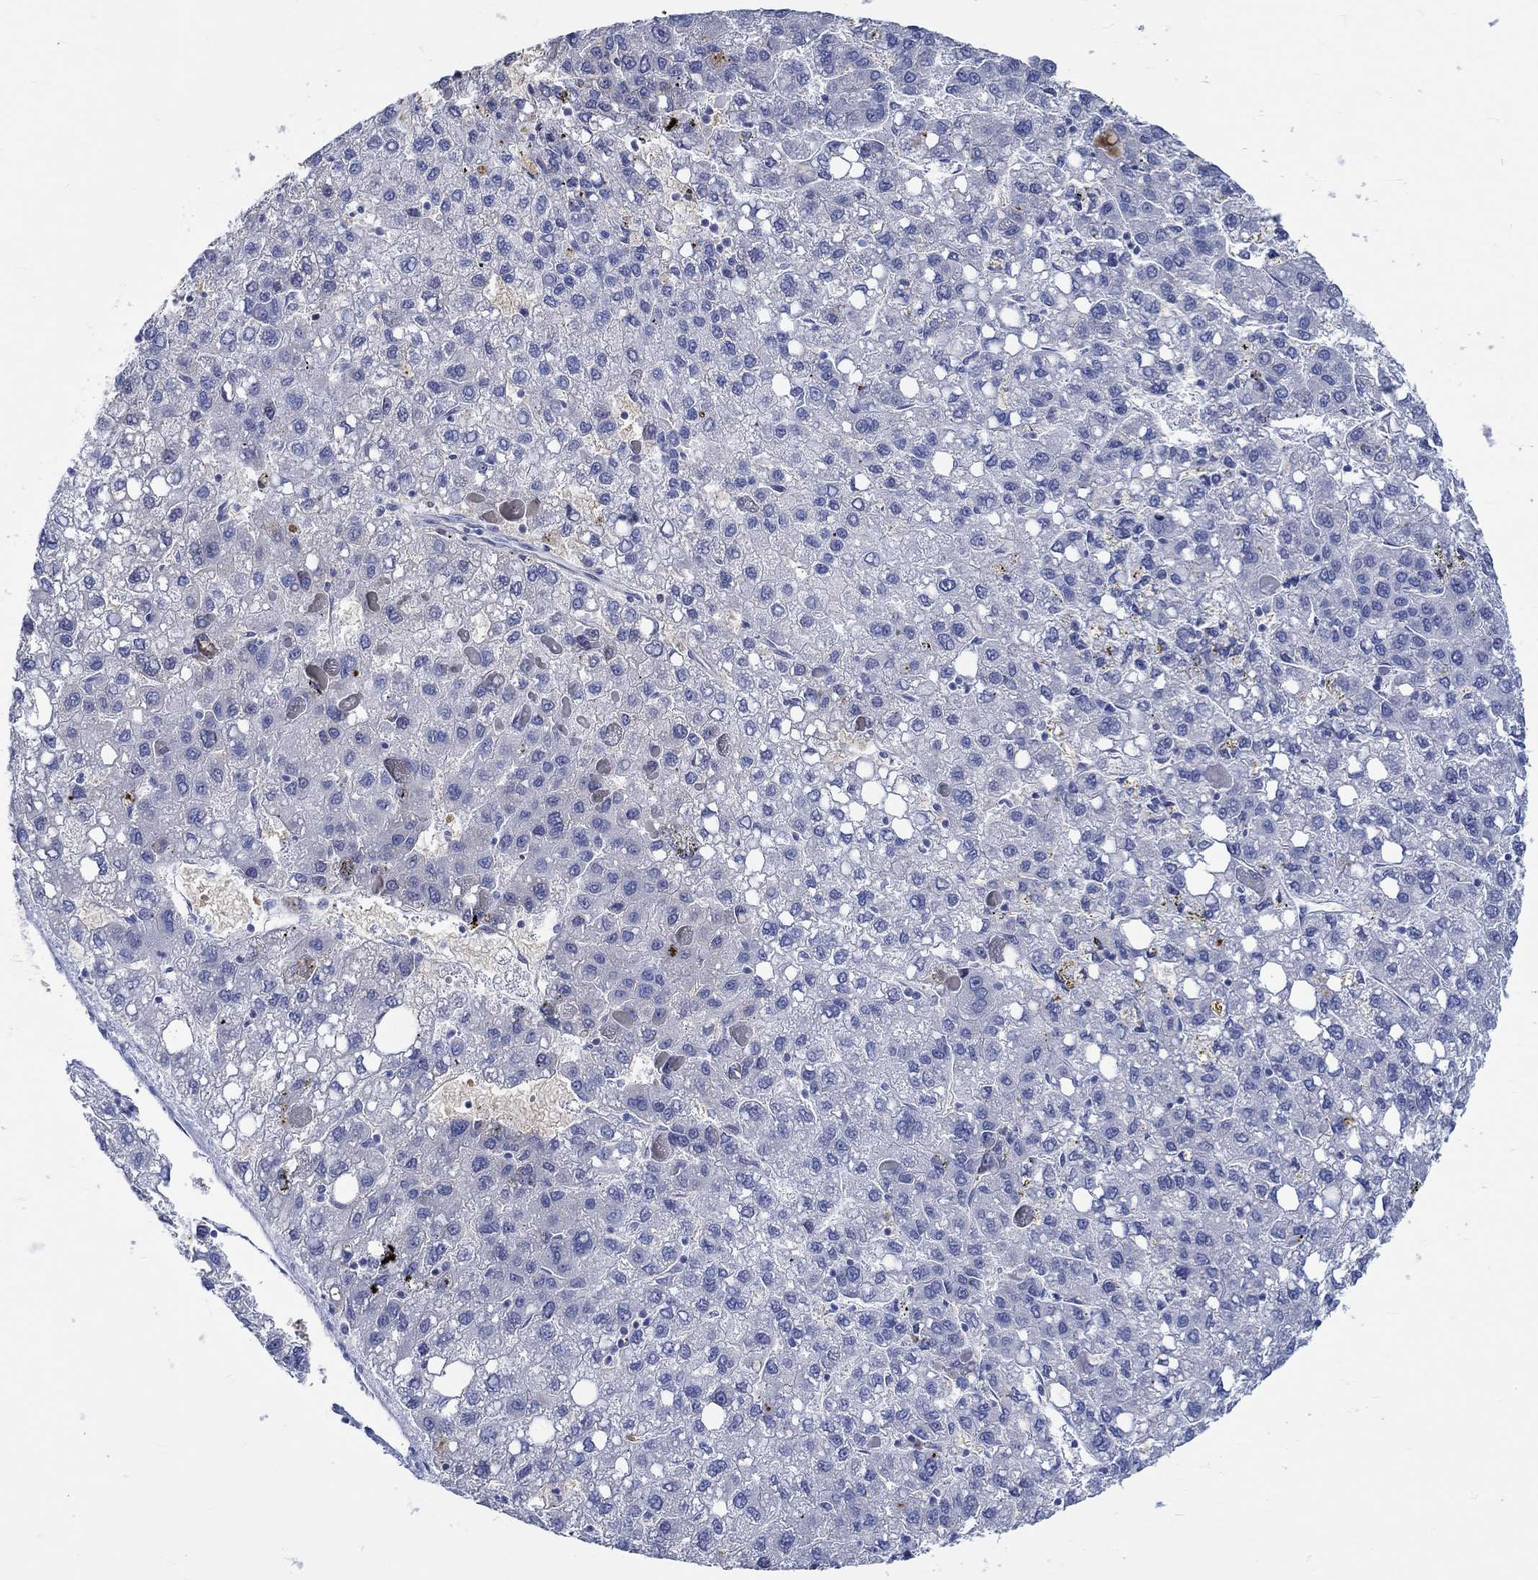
{"staining": {"intensity": "negative", "quantity": "none", "location": "none"}, "tissue": "liver cancer", "cell_type": "Tumor cells", "image_type": "cancer", "snomed": [{"axis": "morphology", "description": "Carcinoma, Hepatocellular, NOS"}, {"axis": "topography", "description": "Liver"}], "caption": "Histopathology image shows no significant protein staining in tumor cells of liver hepatocellular carcinoma.", "gene": "KCNA1", "patient": {"sex": "female", "age": 82}}